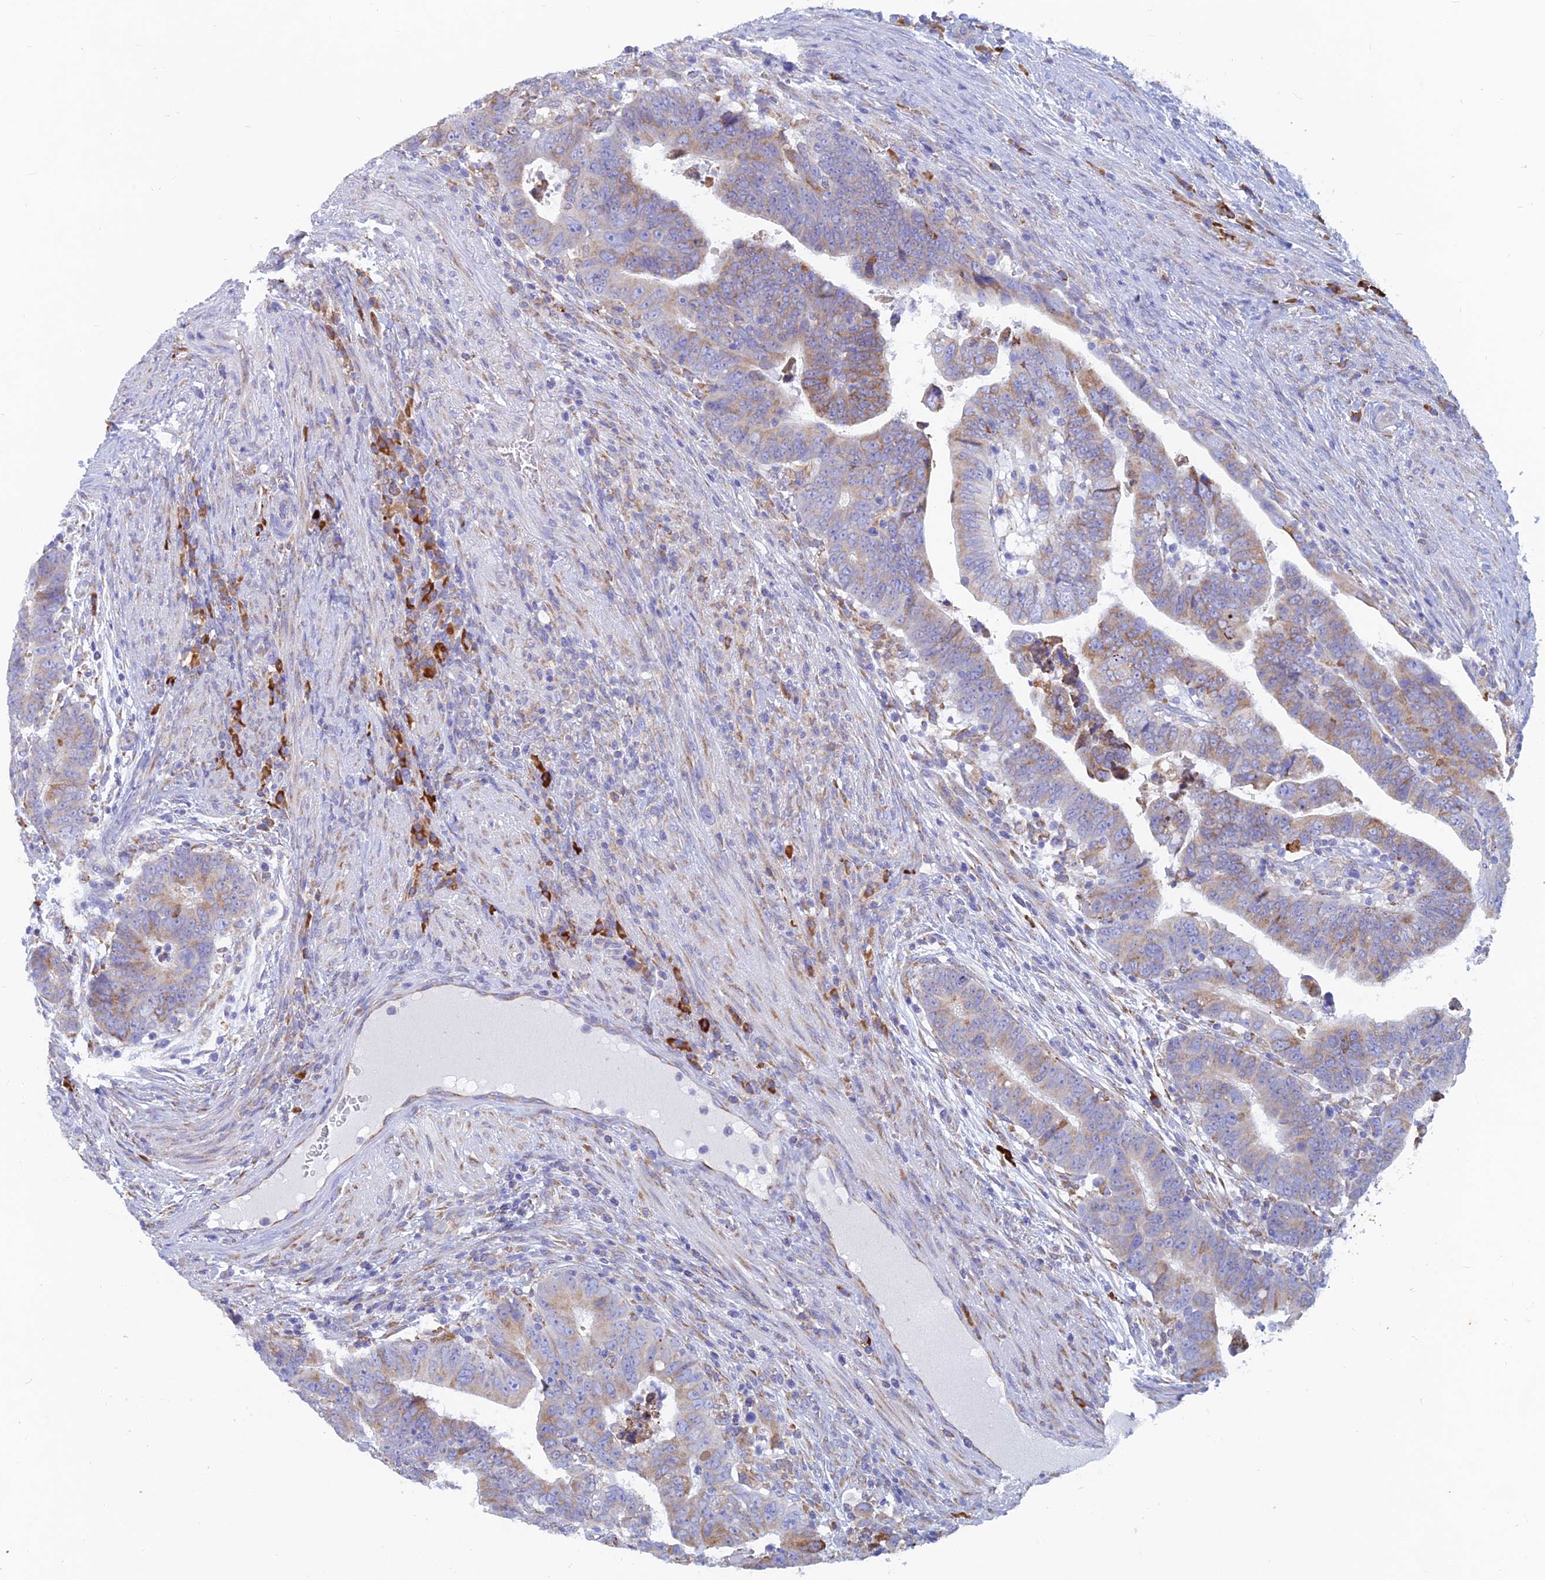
{"staining": {"intensity": "moderate", "quantity": "<25%", "location": "cytoplasmic/membranous"}, "tissue": "colorectal cancer", "cell_type": "Tumor cells", "image_type": "cancer", "snomed": [{"axis": "morphology", "description": "Normal tissue, NOS"}, {"axis": "morphology", "description": "Adenocarcinoma, NOS"}, {"axis": "topography", "description": "Rectum"}], "caption": "Immunohistochemistry (DAB (3,3'-diaminobenzidine)) staining of colorectal adenocarcinoma demonstrates moderate cytoplasmic/membranous protein positivity in approximately <25% of tumor cells.", "gene": "WDR35", "patient": {"sex": "female", "age": 65}}